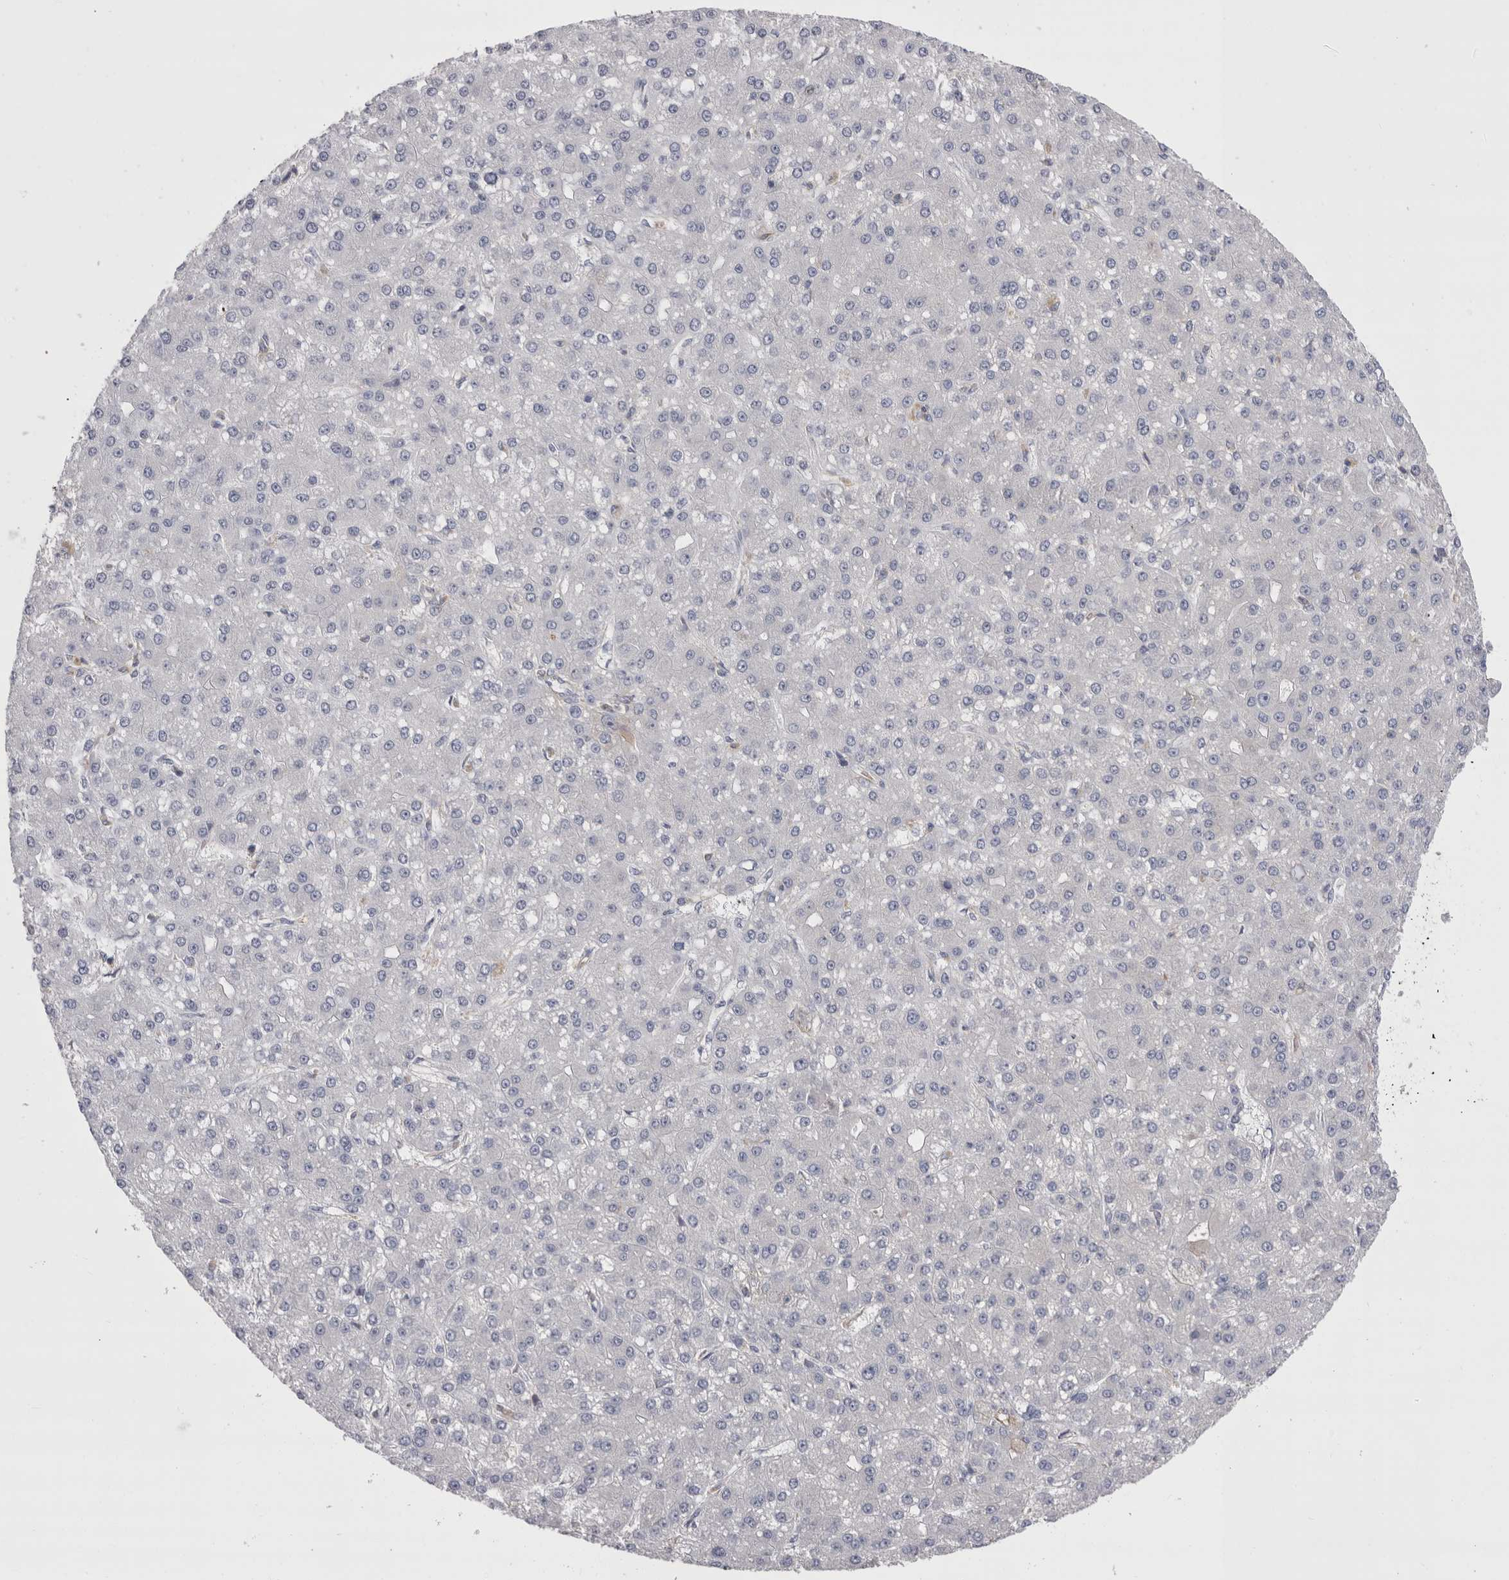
{"staining": {"intensity": "negative", "quantity": "none", "location": "none"}, "tissue": "liver cancer", "cell_type": "Tumor cells", "image_type": "cancer", "snomed": [{"axis": "morphology", "description": "Carcinoma, Hepatocellular, NOS"}, {"axis": "topography", "description": "Liver"}], "caption": "IHC photomicrograph of human hepatocellular carcinoma (liver) stained for a protein (brown), which demonstrates no positivity in tumor cells.", "gene": "RAB11FIP1", "patient": {"sex": "male", "age": 67}}